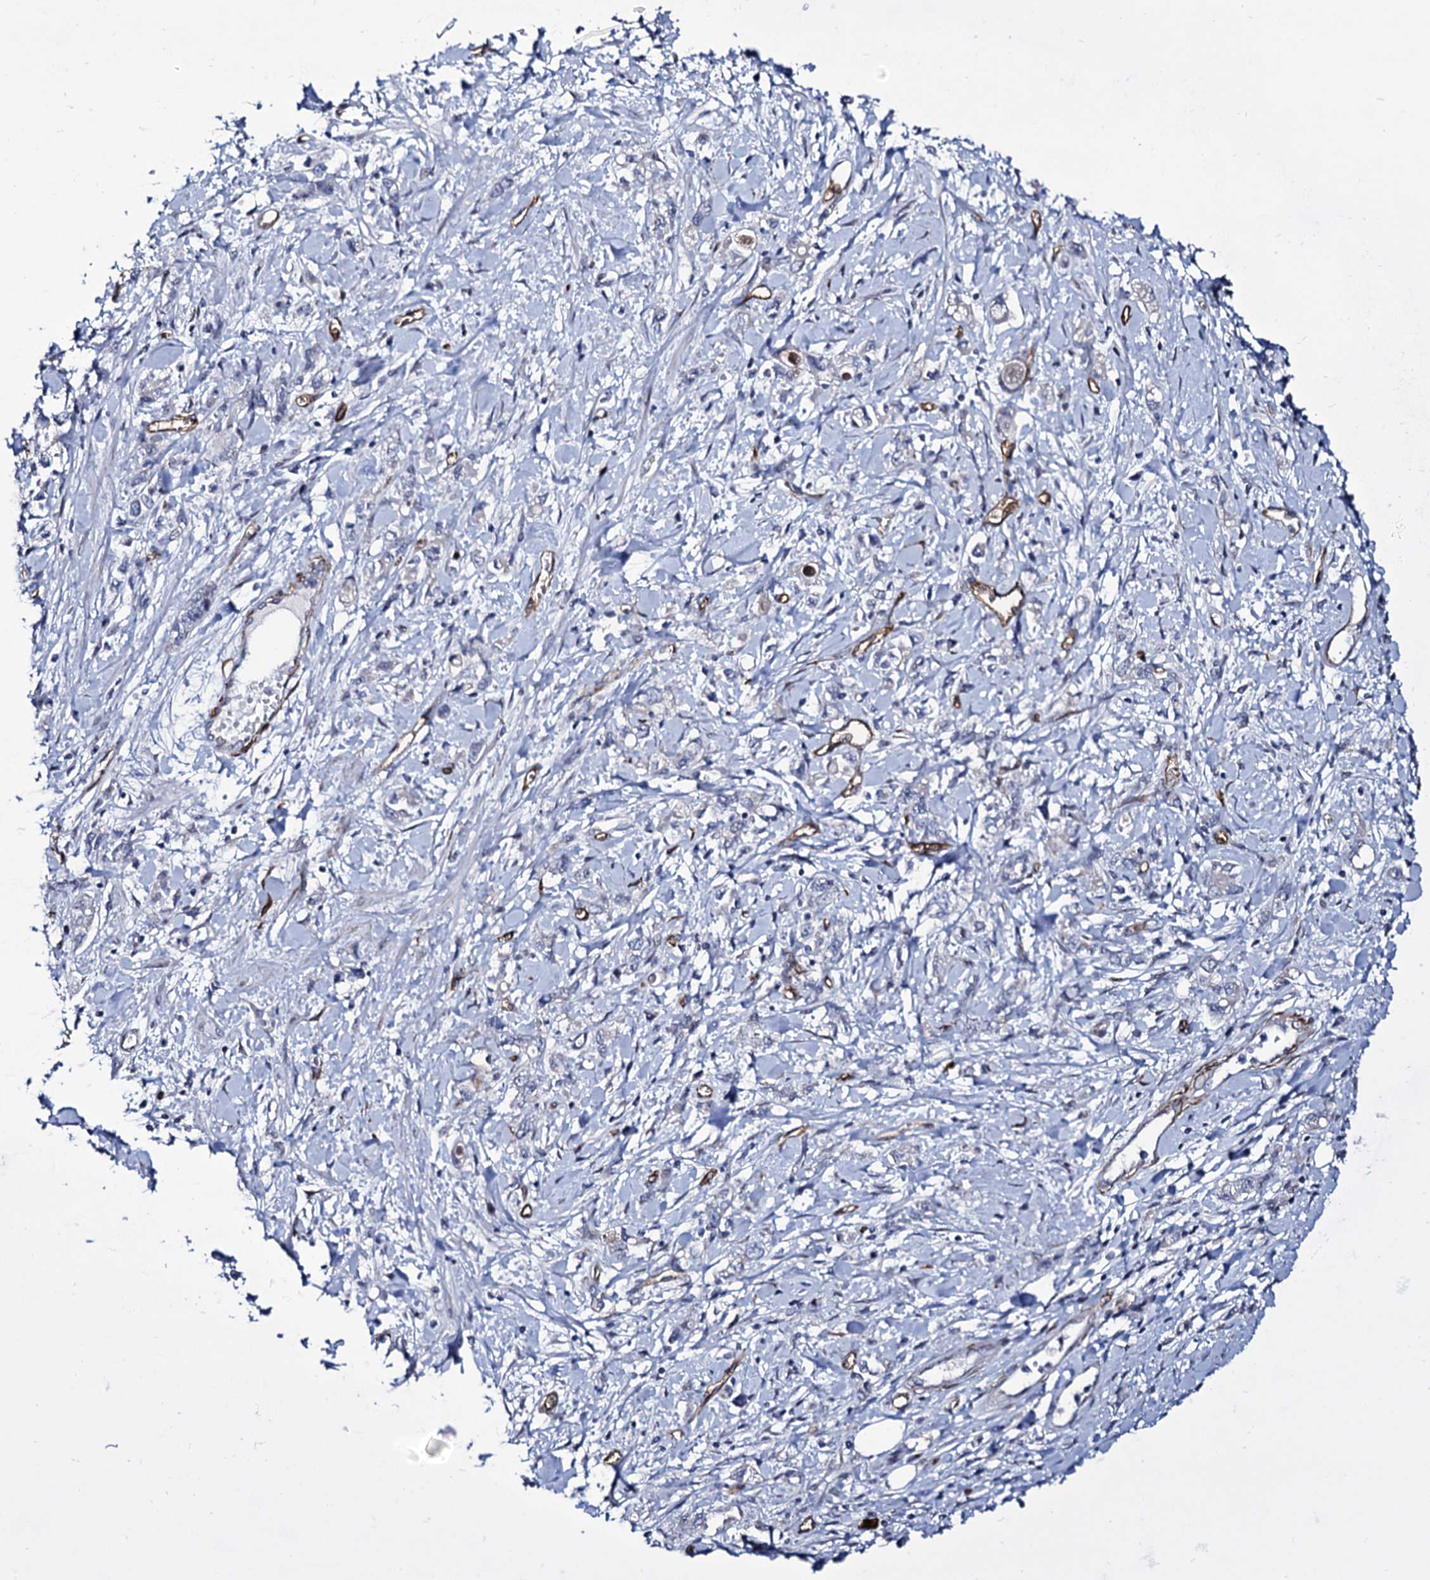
{"staining": {"intensity": "negative", "quantity": "none", "location": "none"}, "tissue": "stomach cancer", "cell_type": "Tumor cells", "image_type": "cancer", "snomed": [{"axis": "morphology", "description": "Adenocarcinoma, NOS"}, {"axis": "topography", "description": "Stomach"}], "caption": "Immunohistochemistry (IHC) image of stomach cancer stained for a protein (brown), which demonstrates no staining in tumor cells.", "gene": "ZC3H12C", "patient": {"sex": "female", "age": 76}}